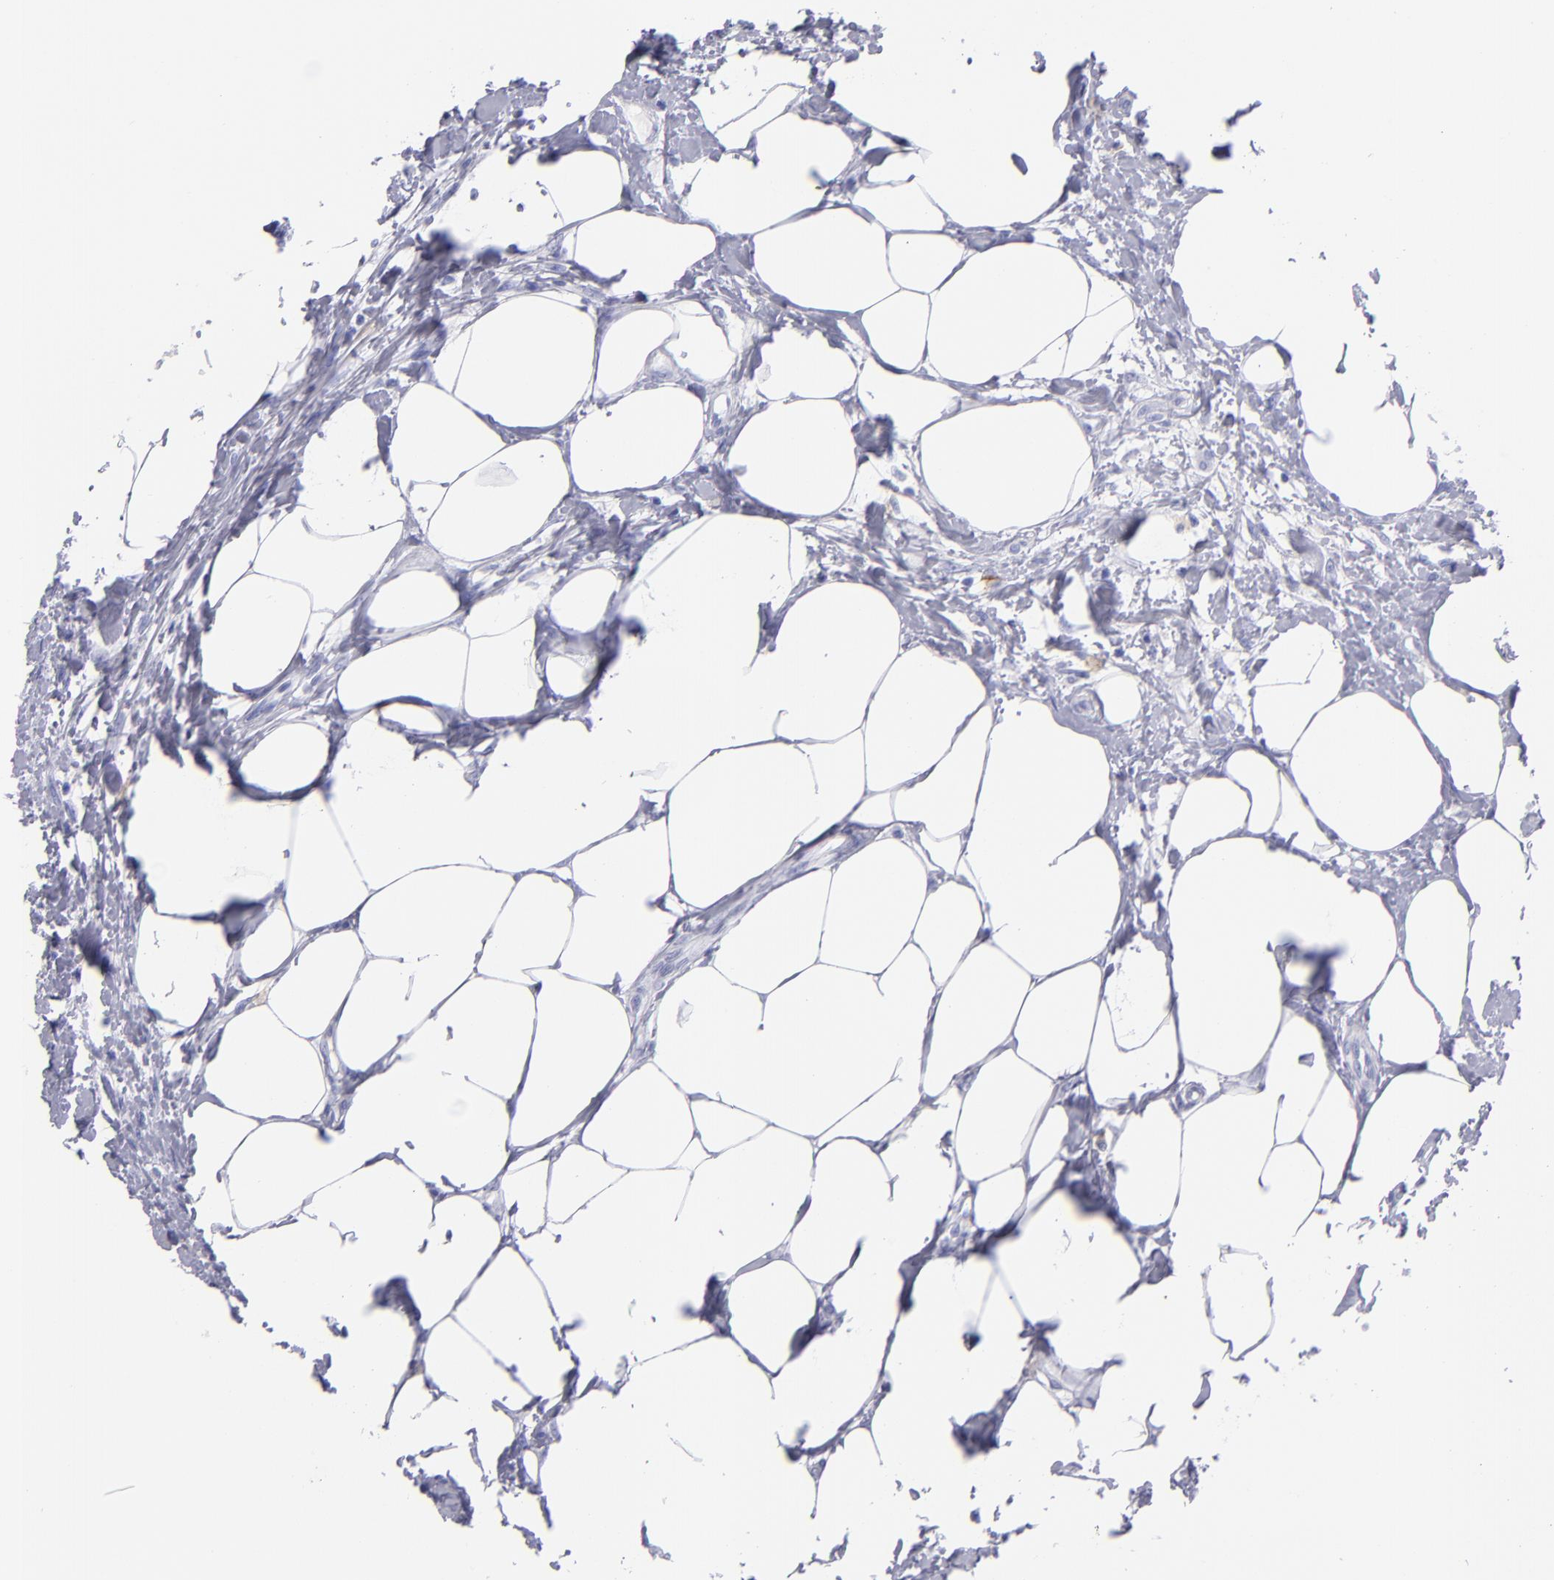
{"staining": {"intensity": "negative", "quantity": "none", "location": "none"}, "tissue": "urothelial cancer", "cell_type": "Tumor cells", "image_type": "cancer", "snomed": [{"axis": "morphology", "description": "Urothelial carcinoma, High grade"}, {"axis": "topography", "description": "Urinary bladder"}], "caption": "An image of human urothelial carcinoma (high-grade) is negative for staining in tumor cells.", "gene": "CD82", "patient": {"sex": "male", "age": 56}}